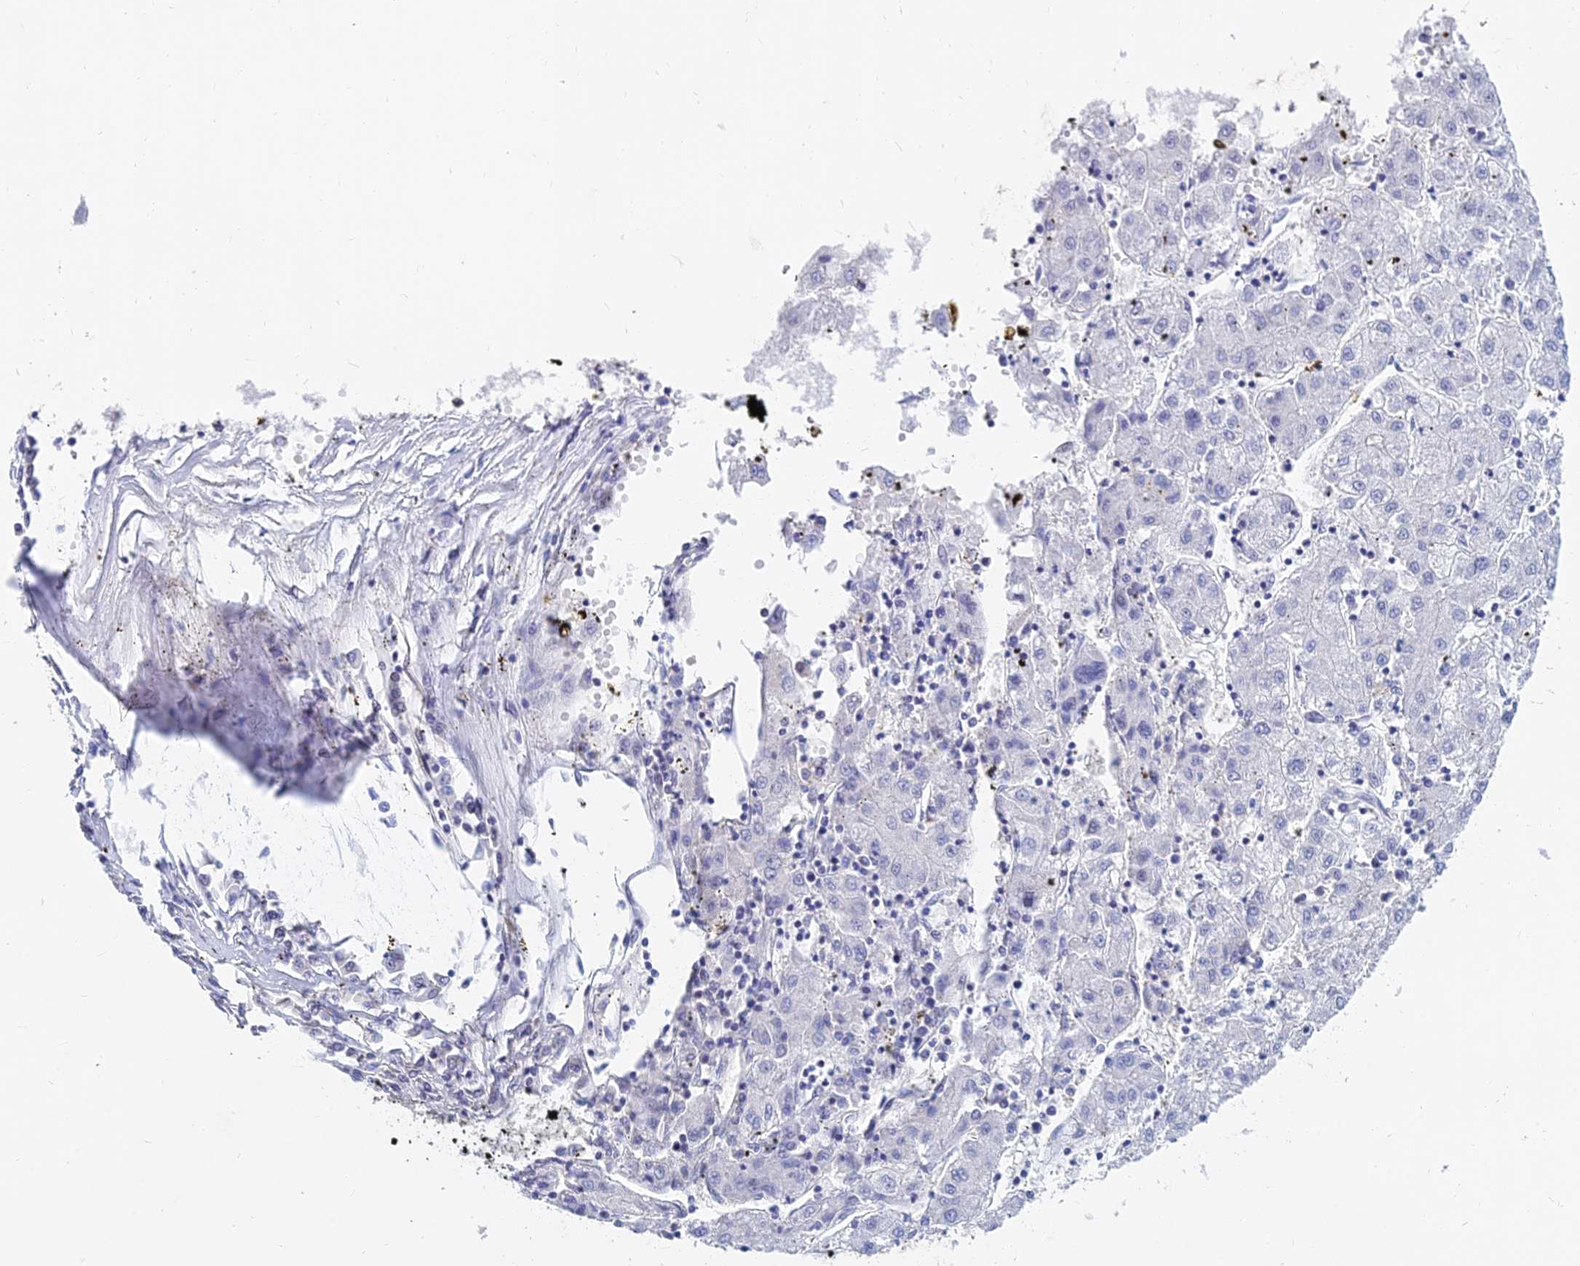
{"staining": {"intensity": "negative", "quantity": "none", "location": "none"}, "tissue": "liver cancer", "cell_type": "Tumor cells", "image_type": "cancer", "snomed": [{"axis": "morphology", "description": "Carcinoma, Hepatocellular, NOS"}, {"axis": "topography", "description": "Liver"}], "caption": "The immunohistochemistry image has no significant positivity in tumor cells of liver hepatocellular carcinoma tissue. Brightfield microscopy of immunohistochemistry stained with DAB (3,3'-diaminobenzidine) (brown) and hematoxylin (blue), captured at high magnification.", "gene": "B3GALT4", "patient": {"sex": "male", "age": 72}}